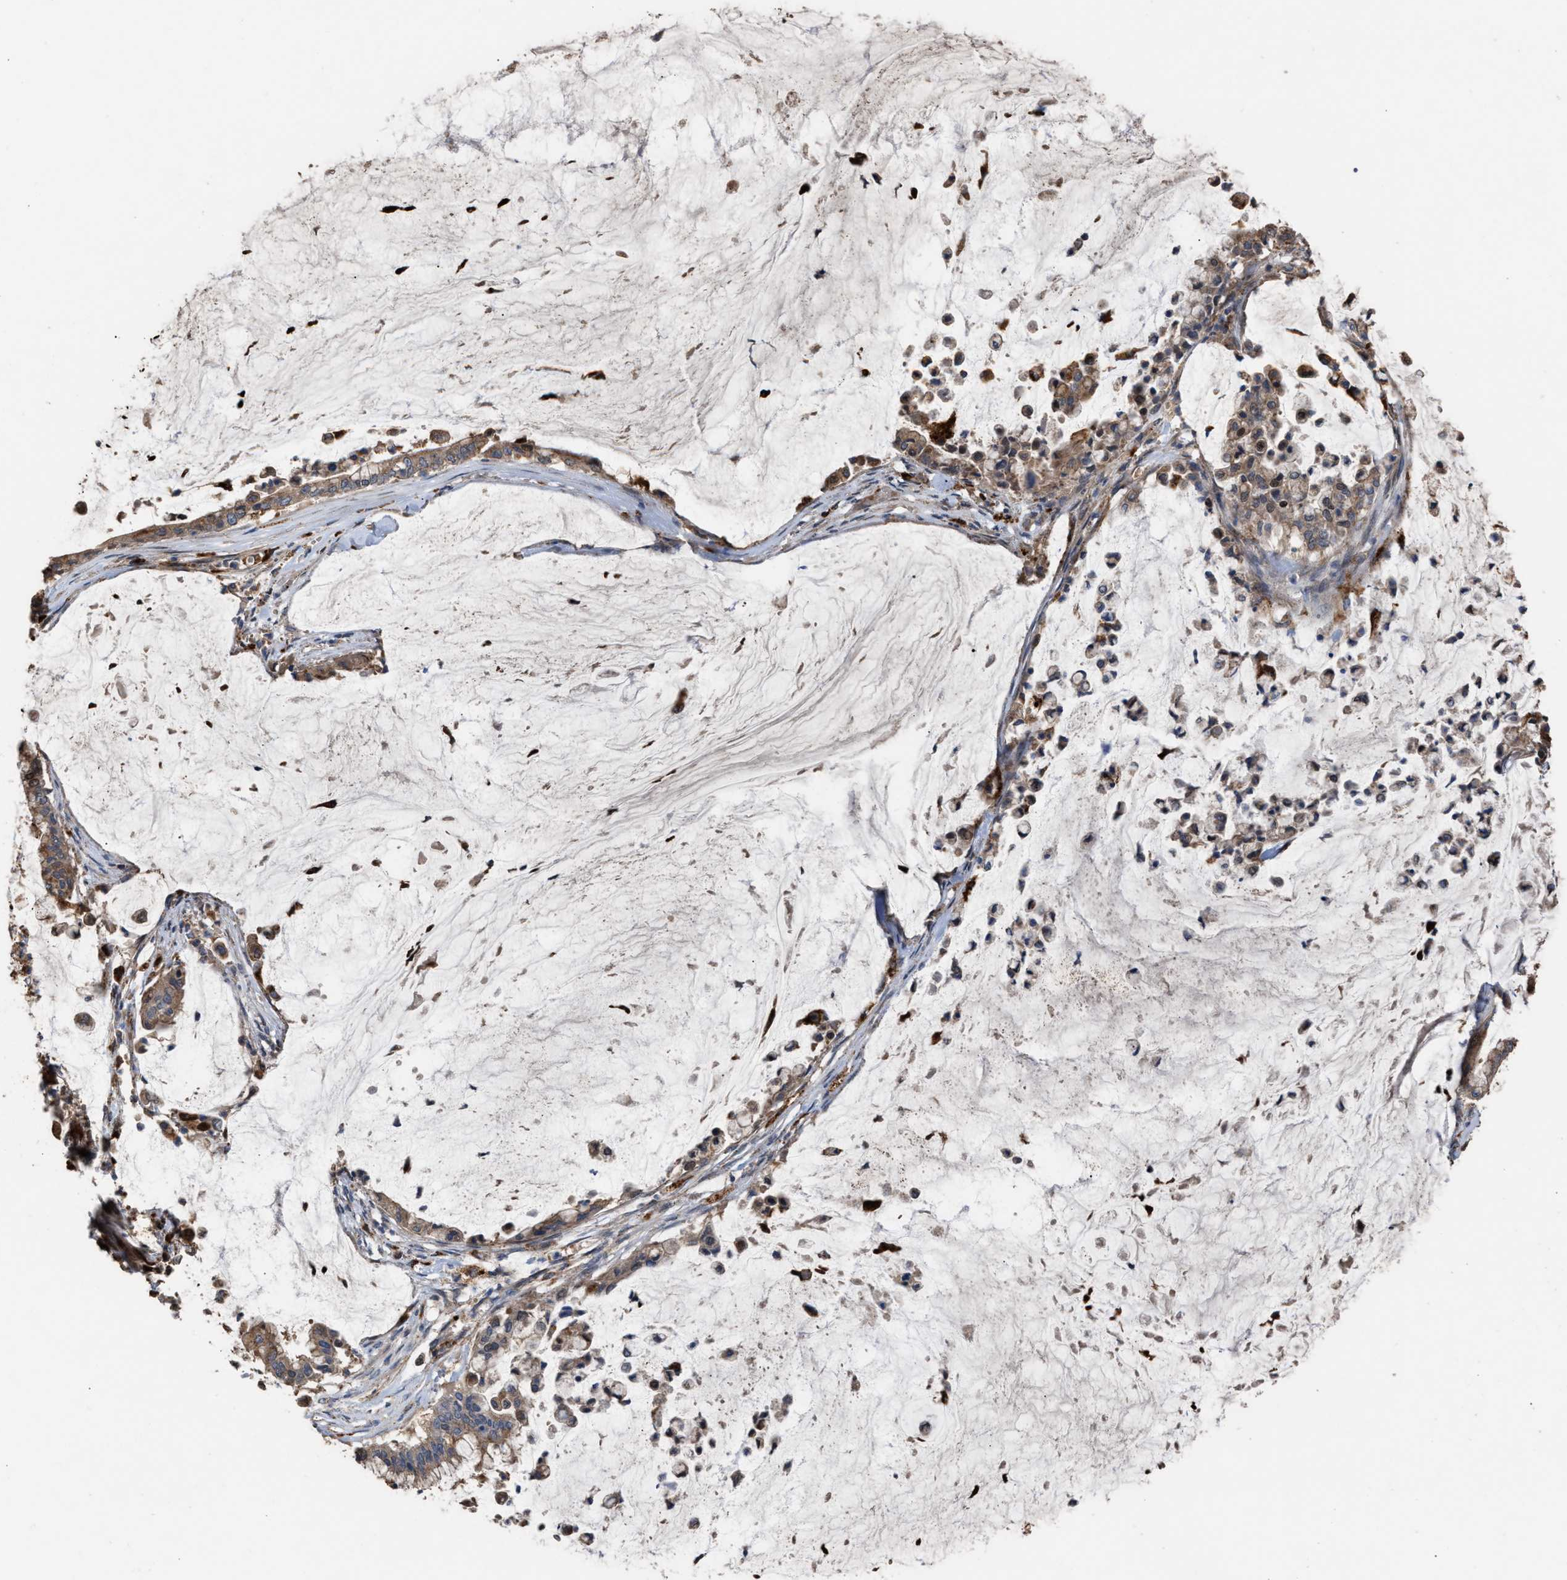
{"staining": {"intensity": "weak", "quantity": ">75%", "location": "cytoplasmic/membranous"}, "tissue": "pancreatic cancer", "cell_type": "Tumor cells", "image_type": "cancer", "snomed": [{"axis": "morphology", "description": "Adenocarcinoma, NOS"}, {"axis": "topography", "description": "Pancreas"}], "caption": "A histopathology image of human pancreatic adenocarcinoma stained for a protein demonstrates weak cytoplasmic/membranous brown staining in tumor cells. The staining was performed using DAB (3,3'-diaminobenzidine), with brown indicating positive protein expression. Nuclei are stained blue with hematoxylin.", "gene": "ELMO3", "patient": {"sex": "male", "age": 41}}